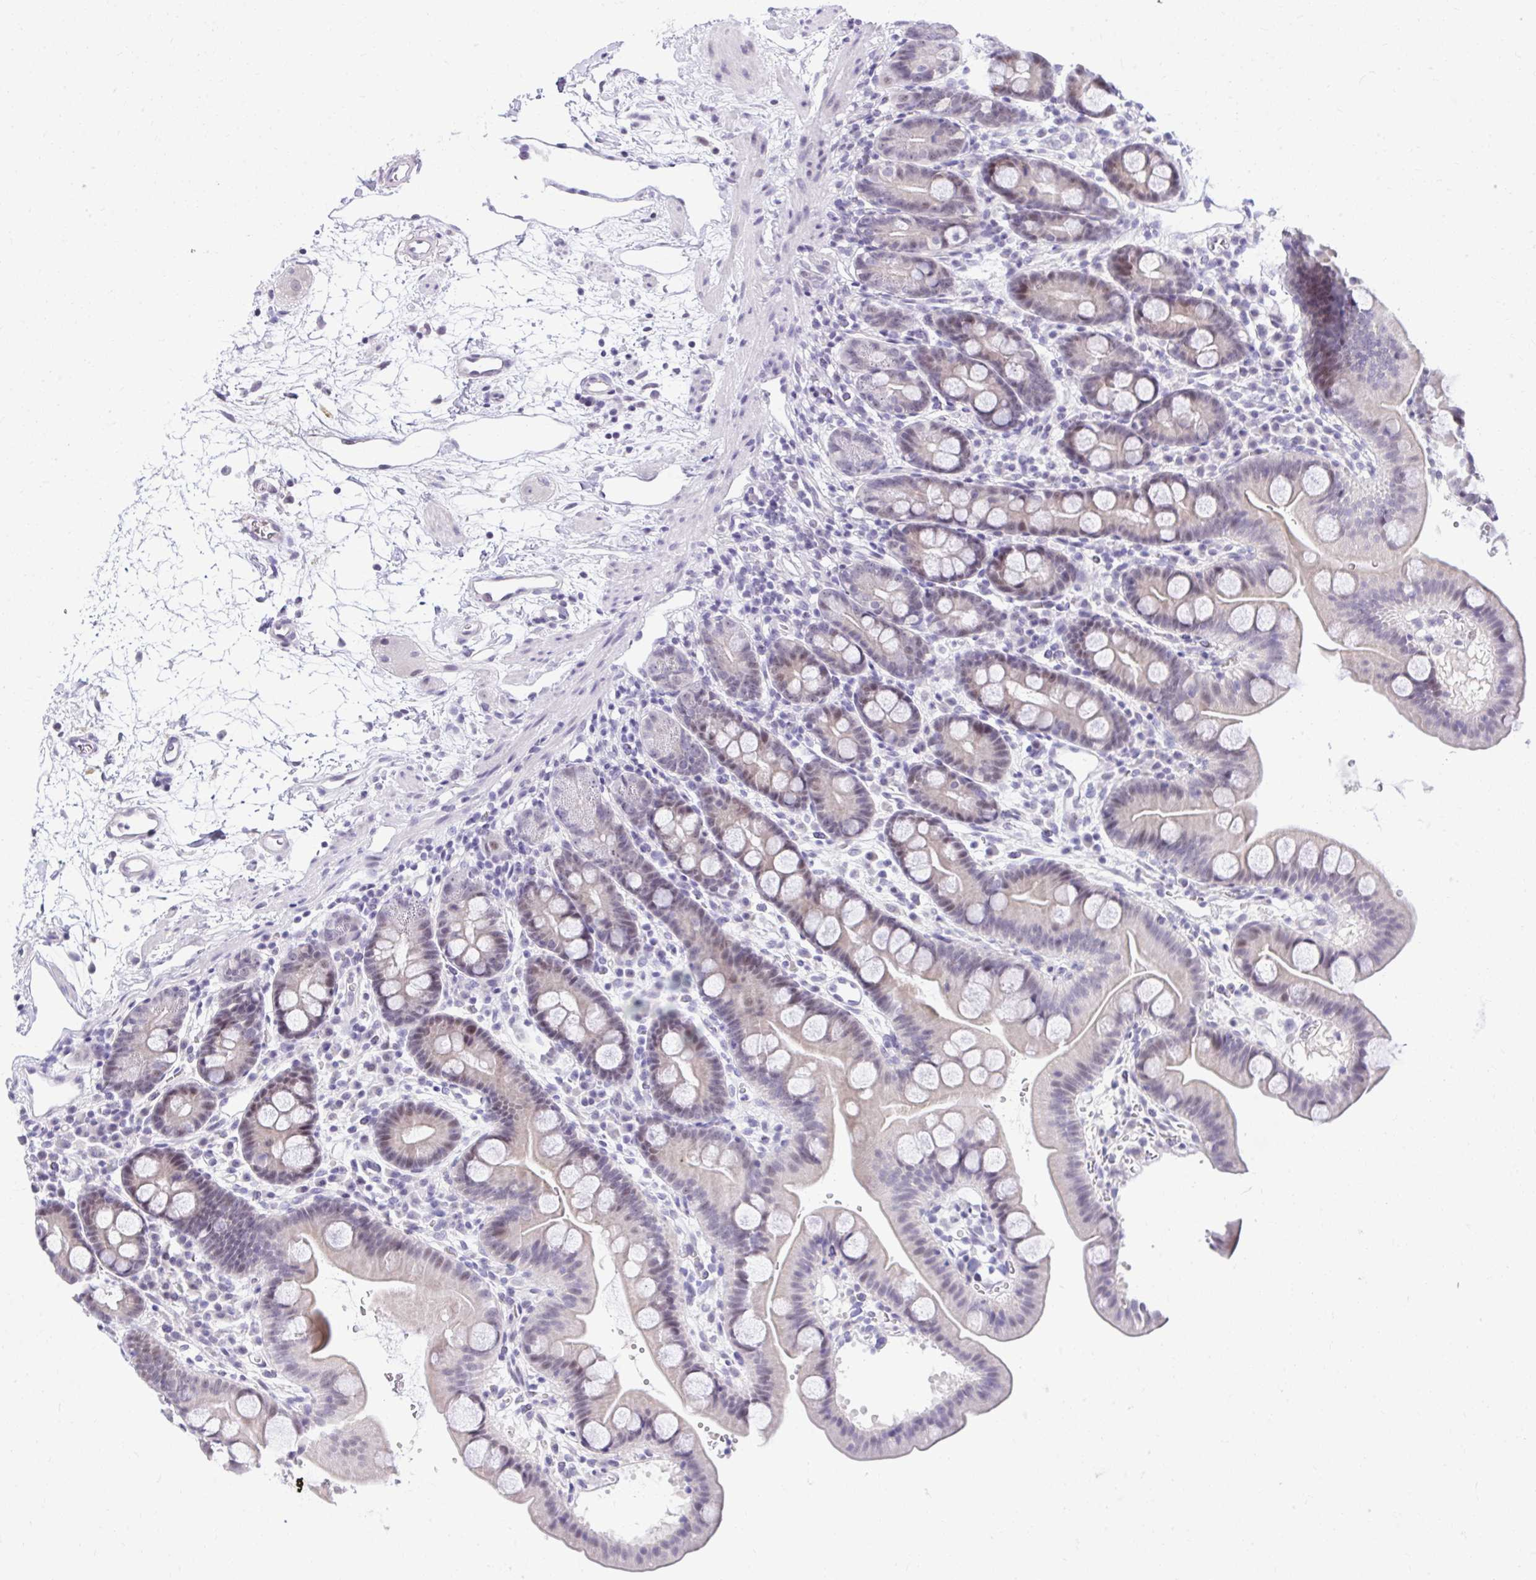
{"staining": {"intensity": "weak", "quantity": "<25%", "location": "nuclear"}, "tissue": "duodenum", "cell_type": "Glandular cells", "image_type": "normal", "snomed": [{"axis": "morphology", "description": "Normal tissue, NOS"}, {"axis": "topography", "description": "Duodenum"}], "caption": "Immunohistochemistry photomicrograph of benign human duodenum stained for a protein (brown), which exhibits no staining in glandular cells.", "gene": "EID3", "patient": {"sex": "male", "age": 59}}